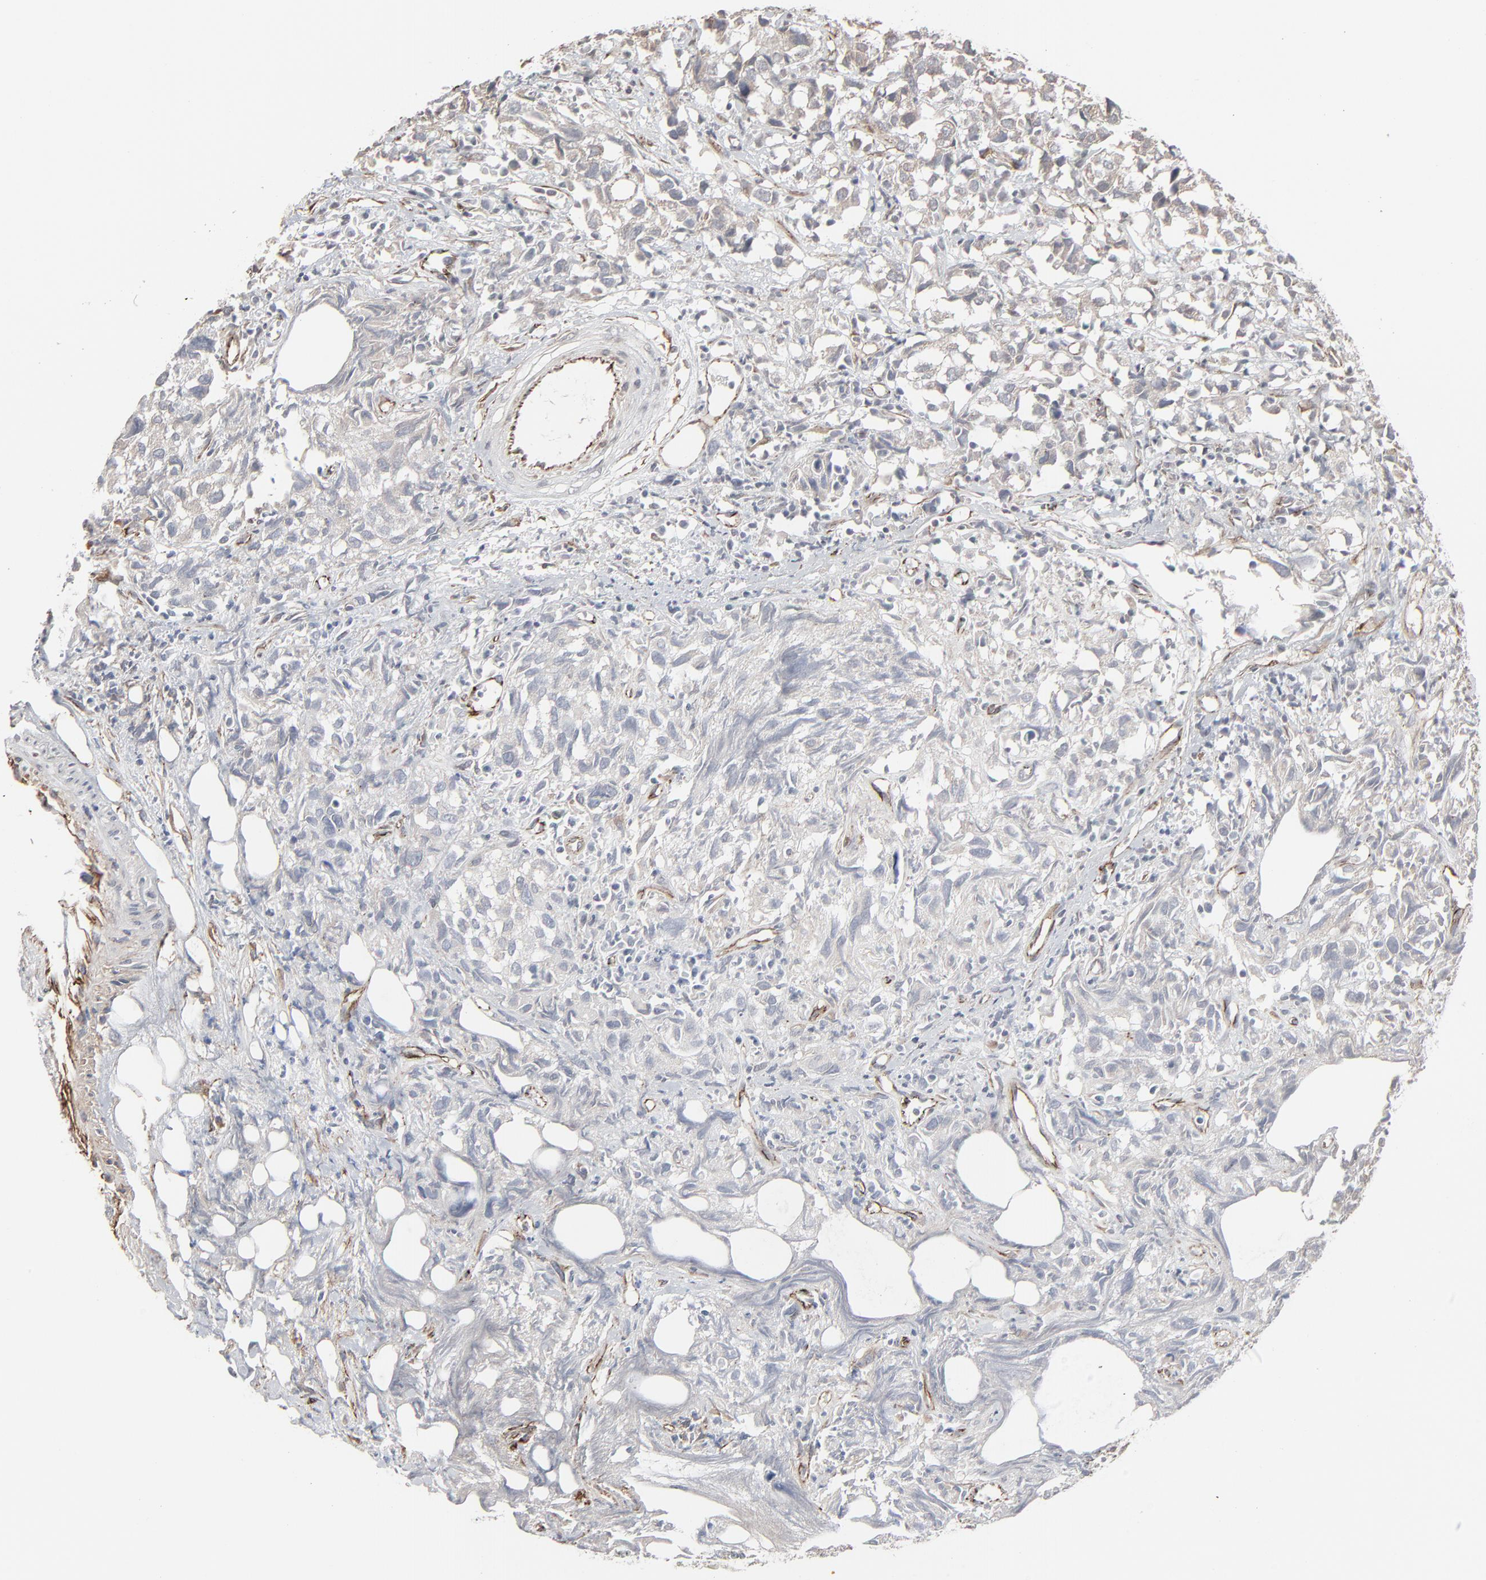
{"staining": {"intensity": "negative", "quantity": "none", "location": "none"}, "tissue": "urothelial cancer", "cell_type": "Tumor cells", "image_type": "cancer", "snomed": [{"axis": "morphology", "description": "Urothelial carcinoma, High grade"}, {"axis": "topography", "description": "Urinary bladder"}], "caption": "This is an immunohistochemistry image of high-grade urothelial carcinoma. There is no positivity in tumor cells.", "gene": "CTNND1", "patient": {"sex": "female", "age": 75}}